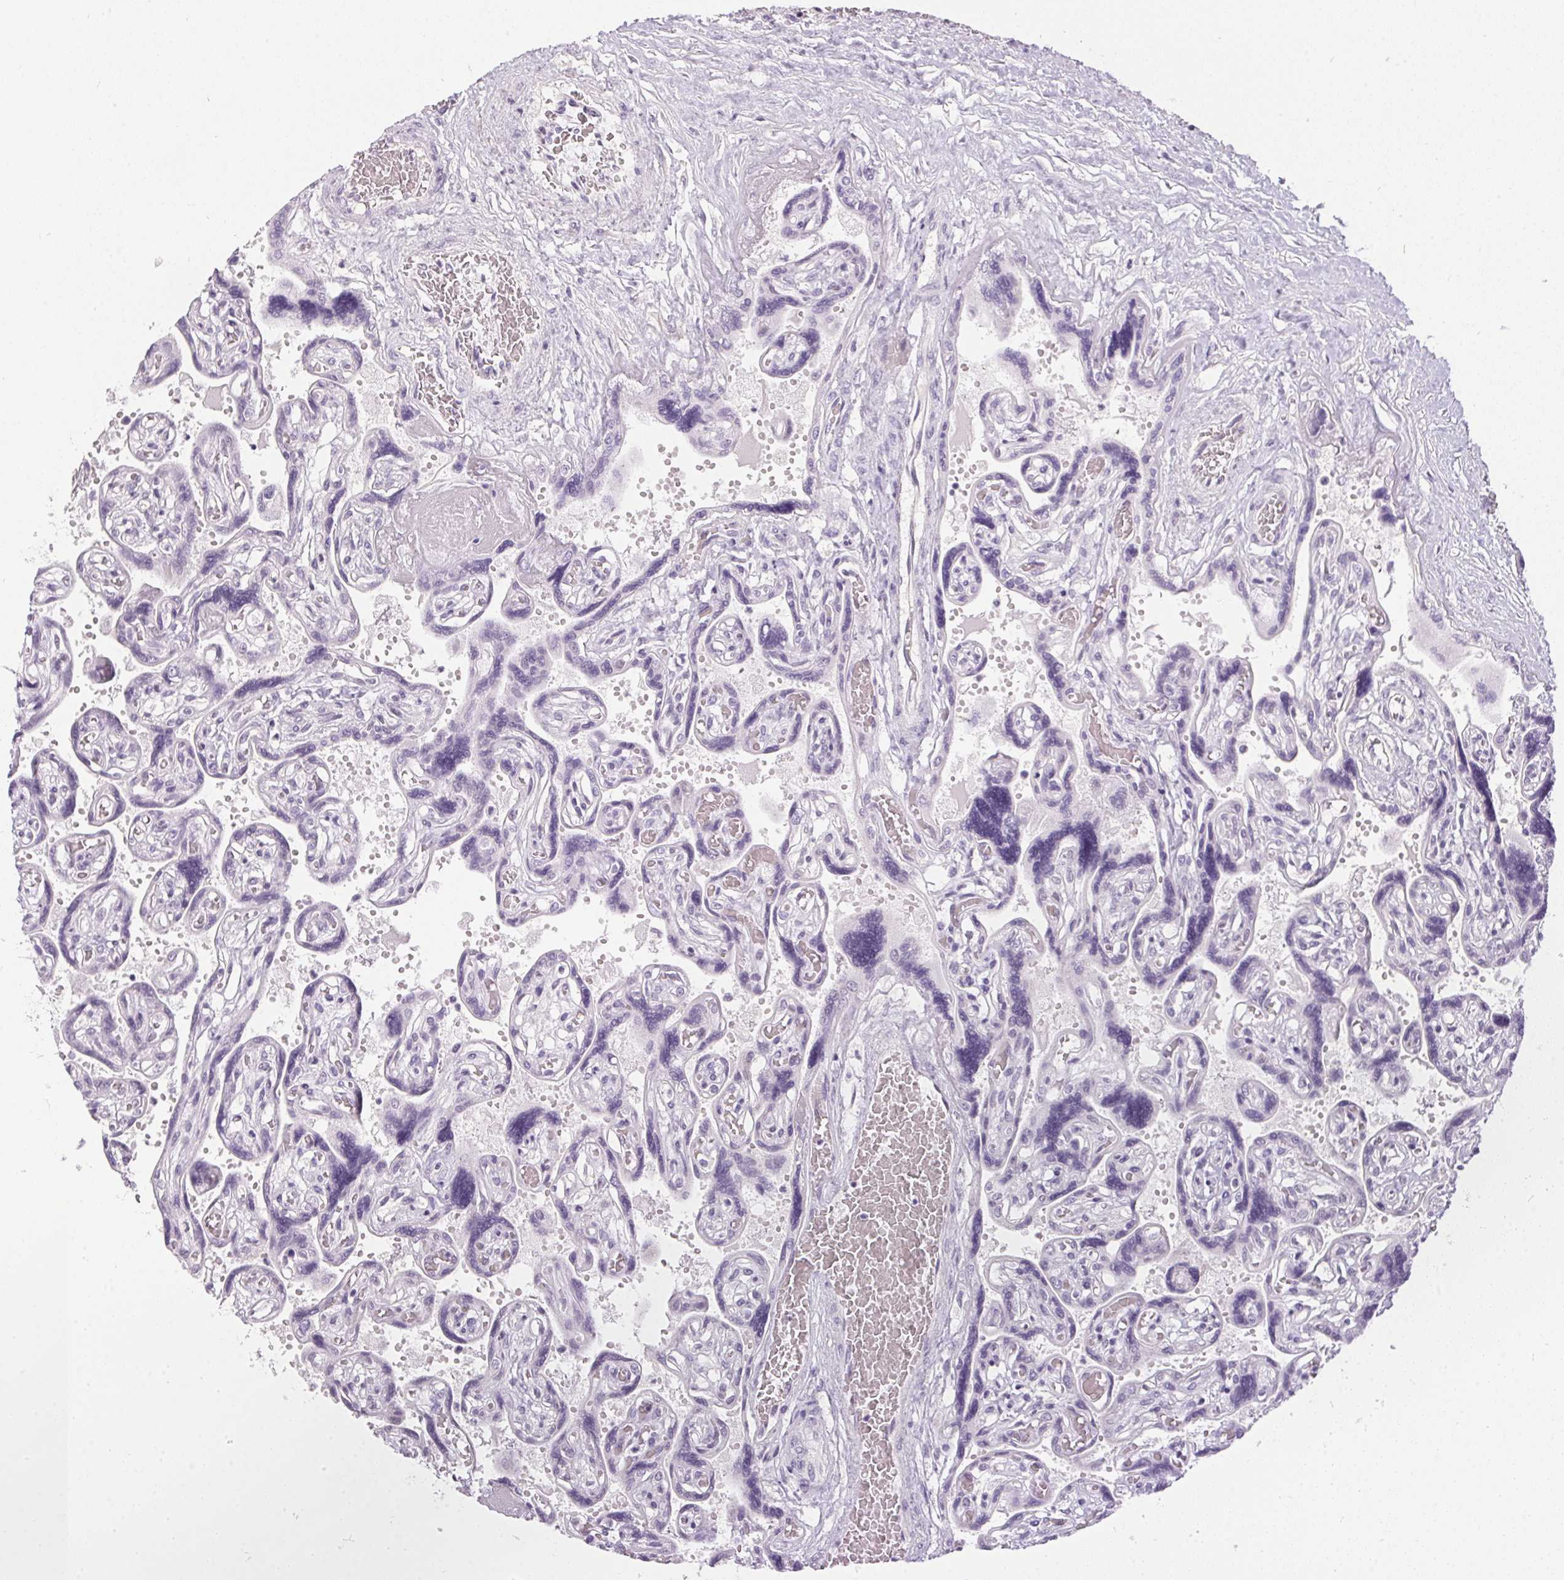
{"staining": {"intensity": "weak", "quantity": "<25%", "location": "nuclear"}, "tissue": "placenta", "cell_type": "Decidual cells", "image_type": "normal", "snomed": [{"axis": "morphology", "description": "Normal tissue, NOS"}, {"axis": "topography", "description": "Placenta"}], "caption": "The micrograph shows no significant expression in decidual cells of placenta.", "gene": "GBP6", "patient": {"sex": "female", "age": 32}}